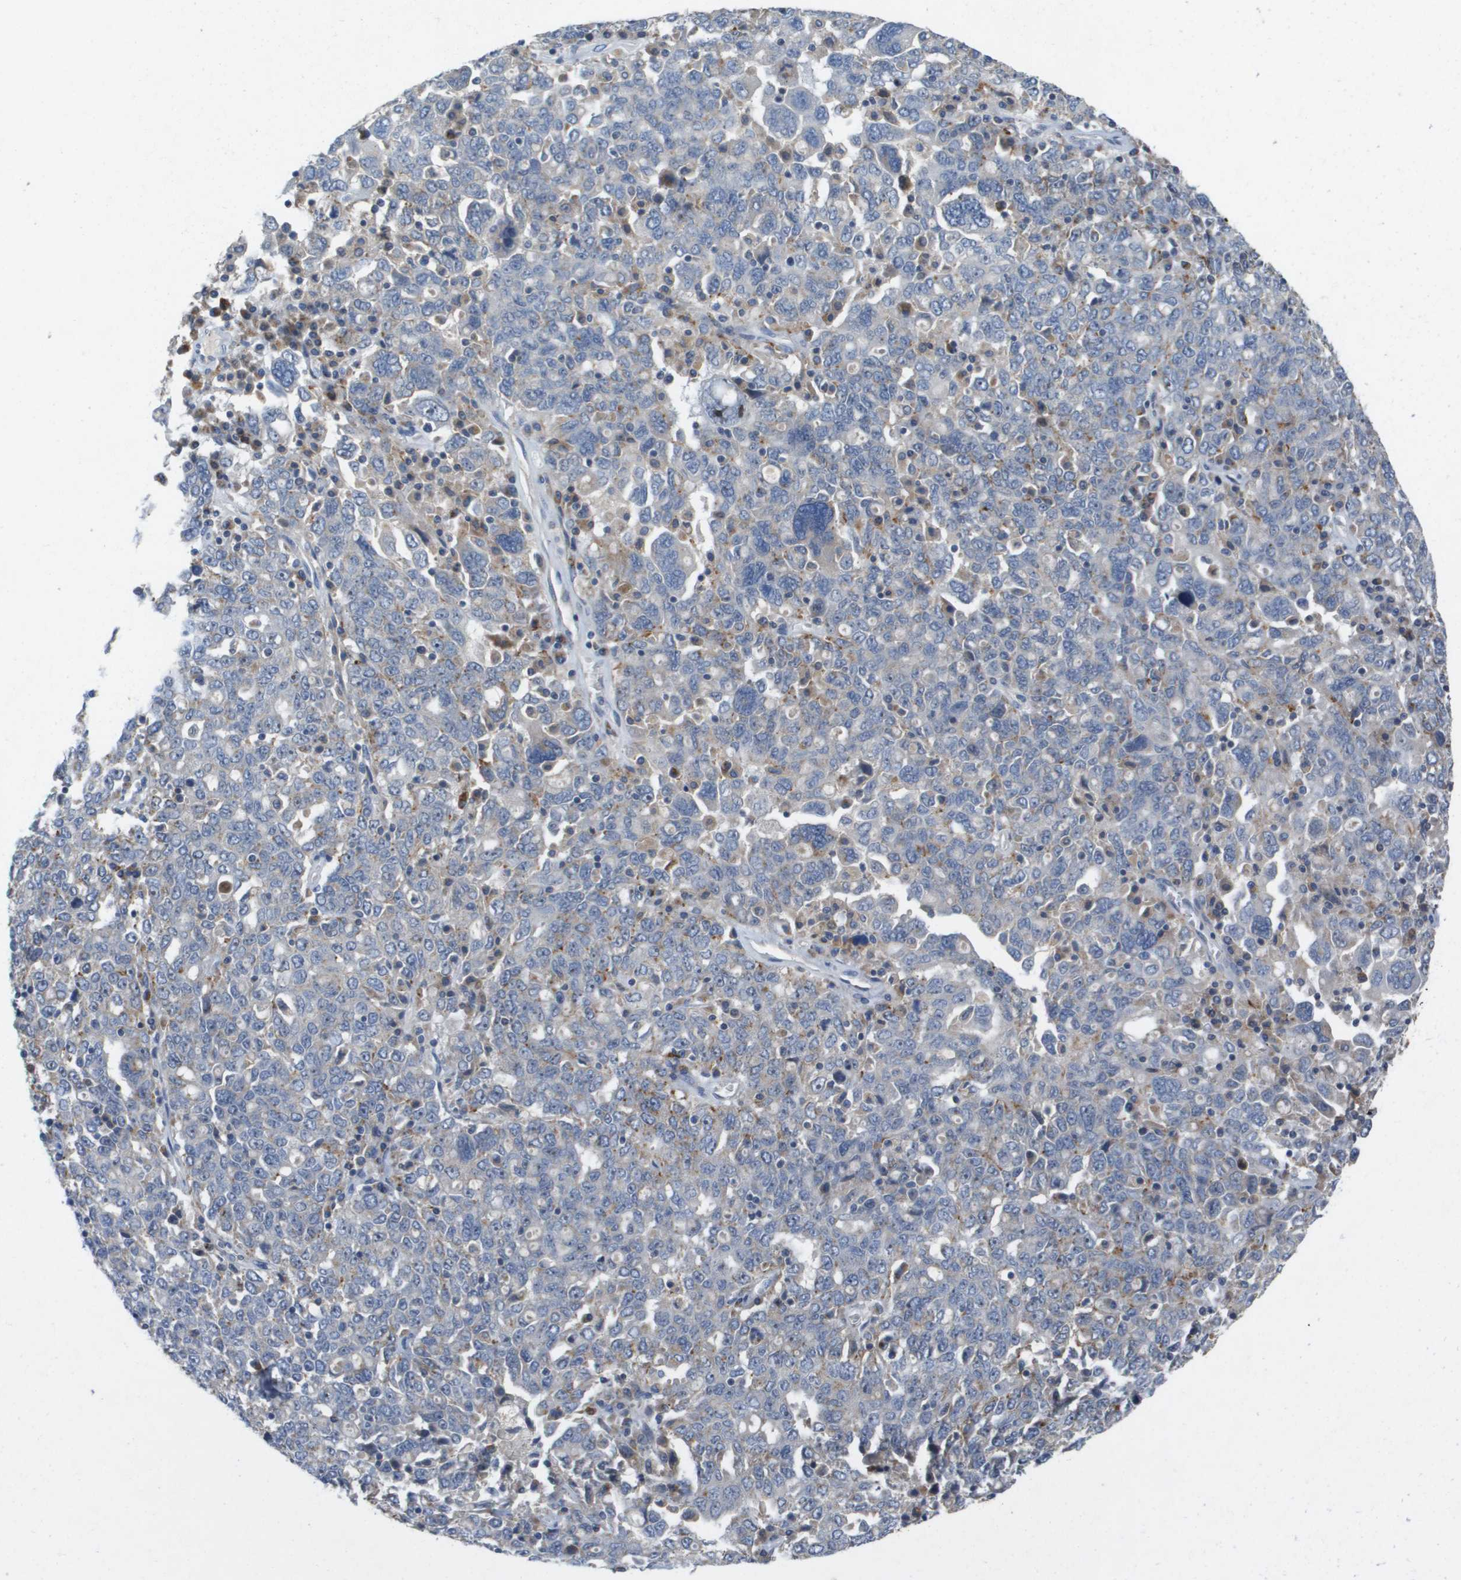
{"staining": {"intensity": "weak", "quantity": "<25%", "location": "cytoplasmic/membranous"}, "tissue": "ovarian cancer", "cell_type": "Tumor cells", "image_type": "cancer", "snomed": [{"axis": "morphology", "description": "Carcinoma, endometroid"}, {"axis": "topography", "description": "Ovary"}], "caption": "The photomicrograph demonstrates no staining of tumor cells in ovarian cancer (endometroid carcinoma).", "gene": "B3GNT5", "patient": {"sex": "female", "age": 62}}